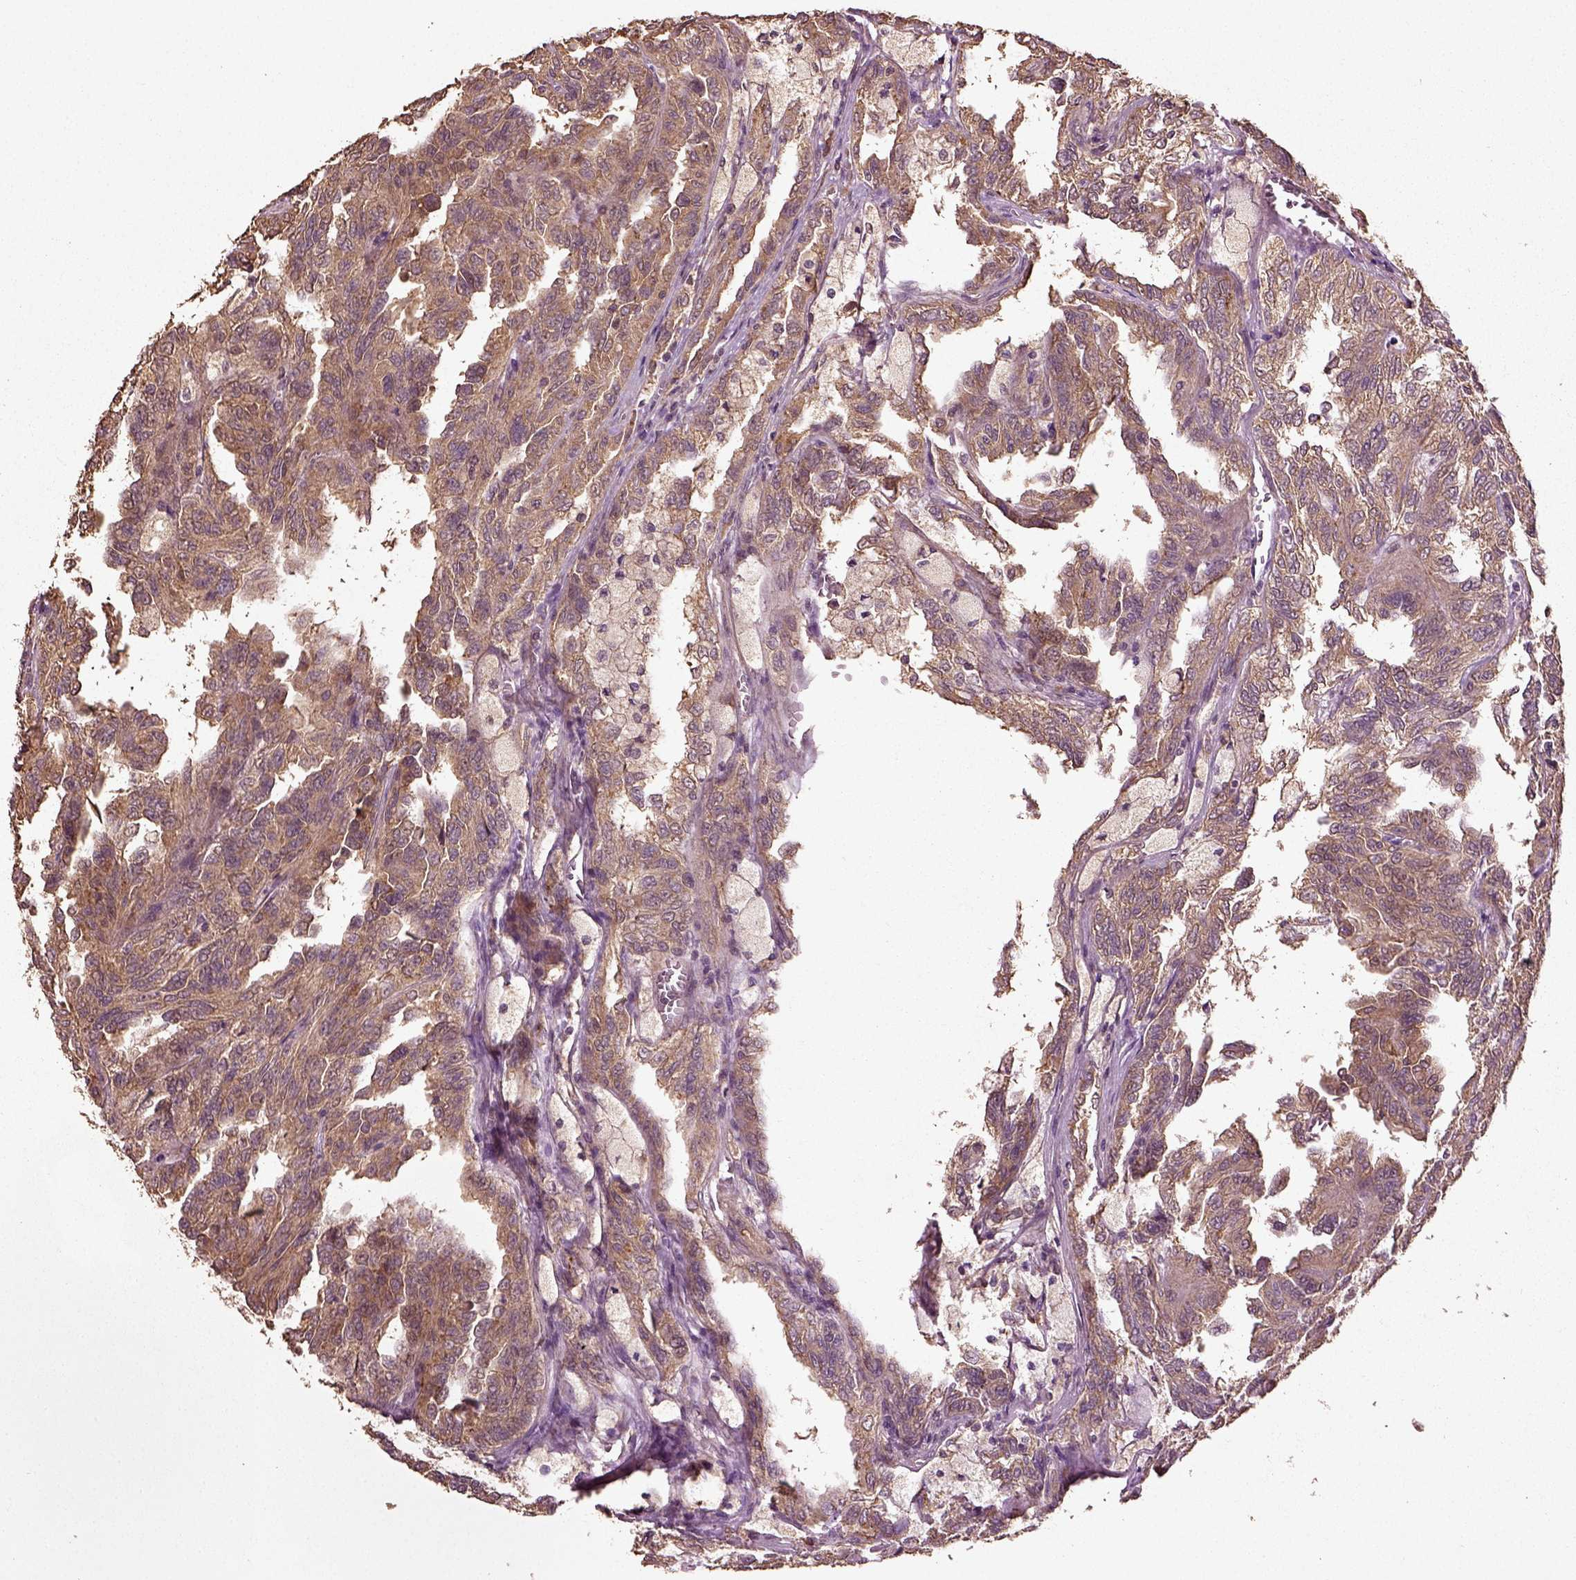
{"staining": {"intensity": "moderate", "quantity": ">75%", "location": "cytoplasmic/membranous"}, "tissue": "renal cancer", "cell_type": "Tumor cells", "image_type": "cancer", "snomed": [{"axis": "morphology", "description": "Adenocarcinoma, NOS"}, {"axis": "topography", "description": "Kidney"}], "caption": "A brown stain shows moderate cytoplasmic/membranous positivity of a protein in renal cancer tumor cells.", "gene": "ERV3-1", "patient": {"sex": "male", "age": 79}}